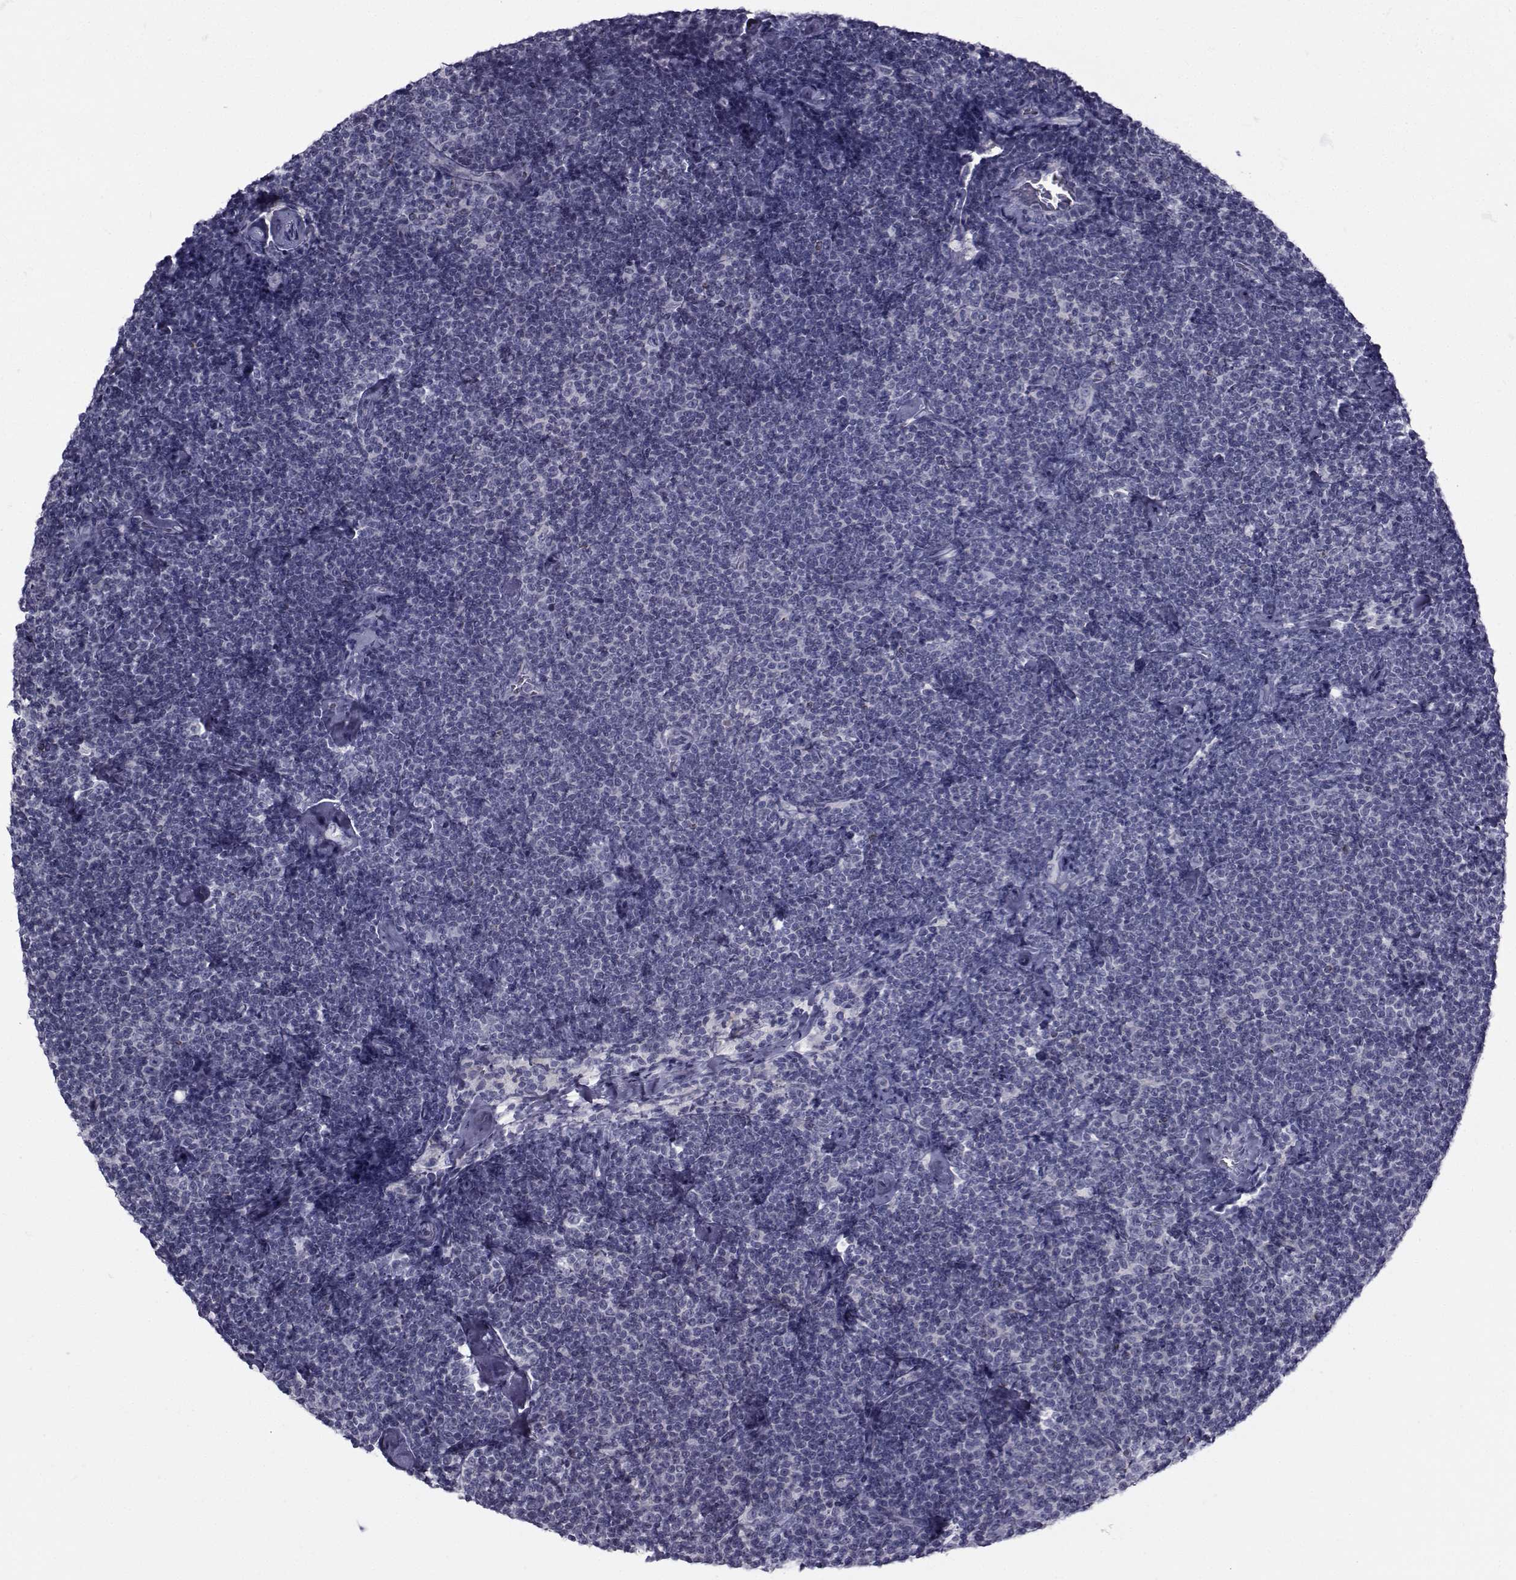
{"staining": {"intensity": "negative", "quantity": "none", "location": "none"}, "tissue": "lymphoma", "cell_type": "Tumor cells", "image_type": "cancer", "snomed": [{"axis": "morphology", "description": "Malignant lymphoma, non-Hodgkin's type, Low grade"}, {"axis": "topography", "description": "Lymph node"}], "caption": "IHC photomicrograph of human lymphoma stained for a protein (brown), which reveals no positivity in tumor cells. (Stains: DAB (3,3'-diaminobenzidine) IHC with hematoxylin counter stain, Microscopy: brightfield microscopy at high magnification).", "gene": "FDXR", "patient": {"sex": "male", "age": 81}}